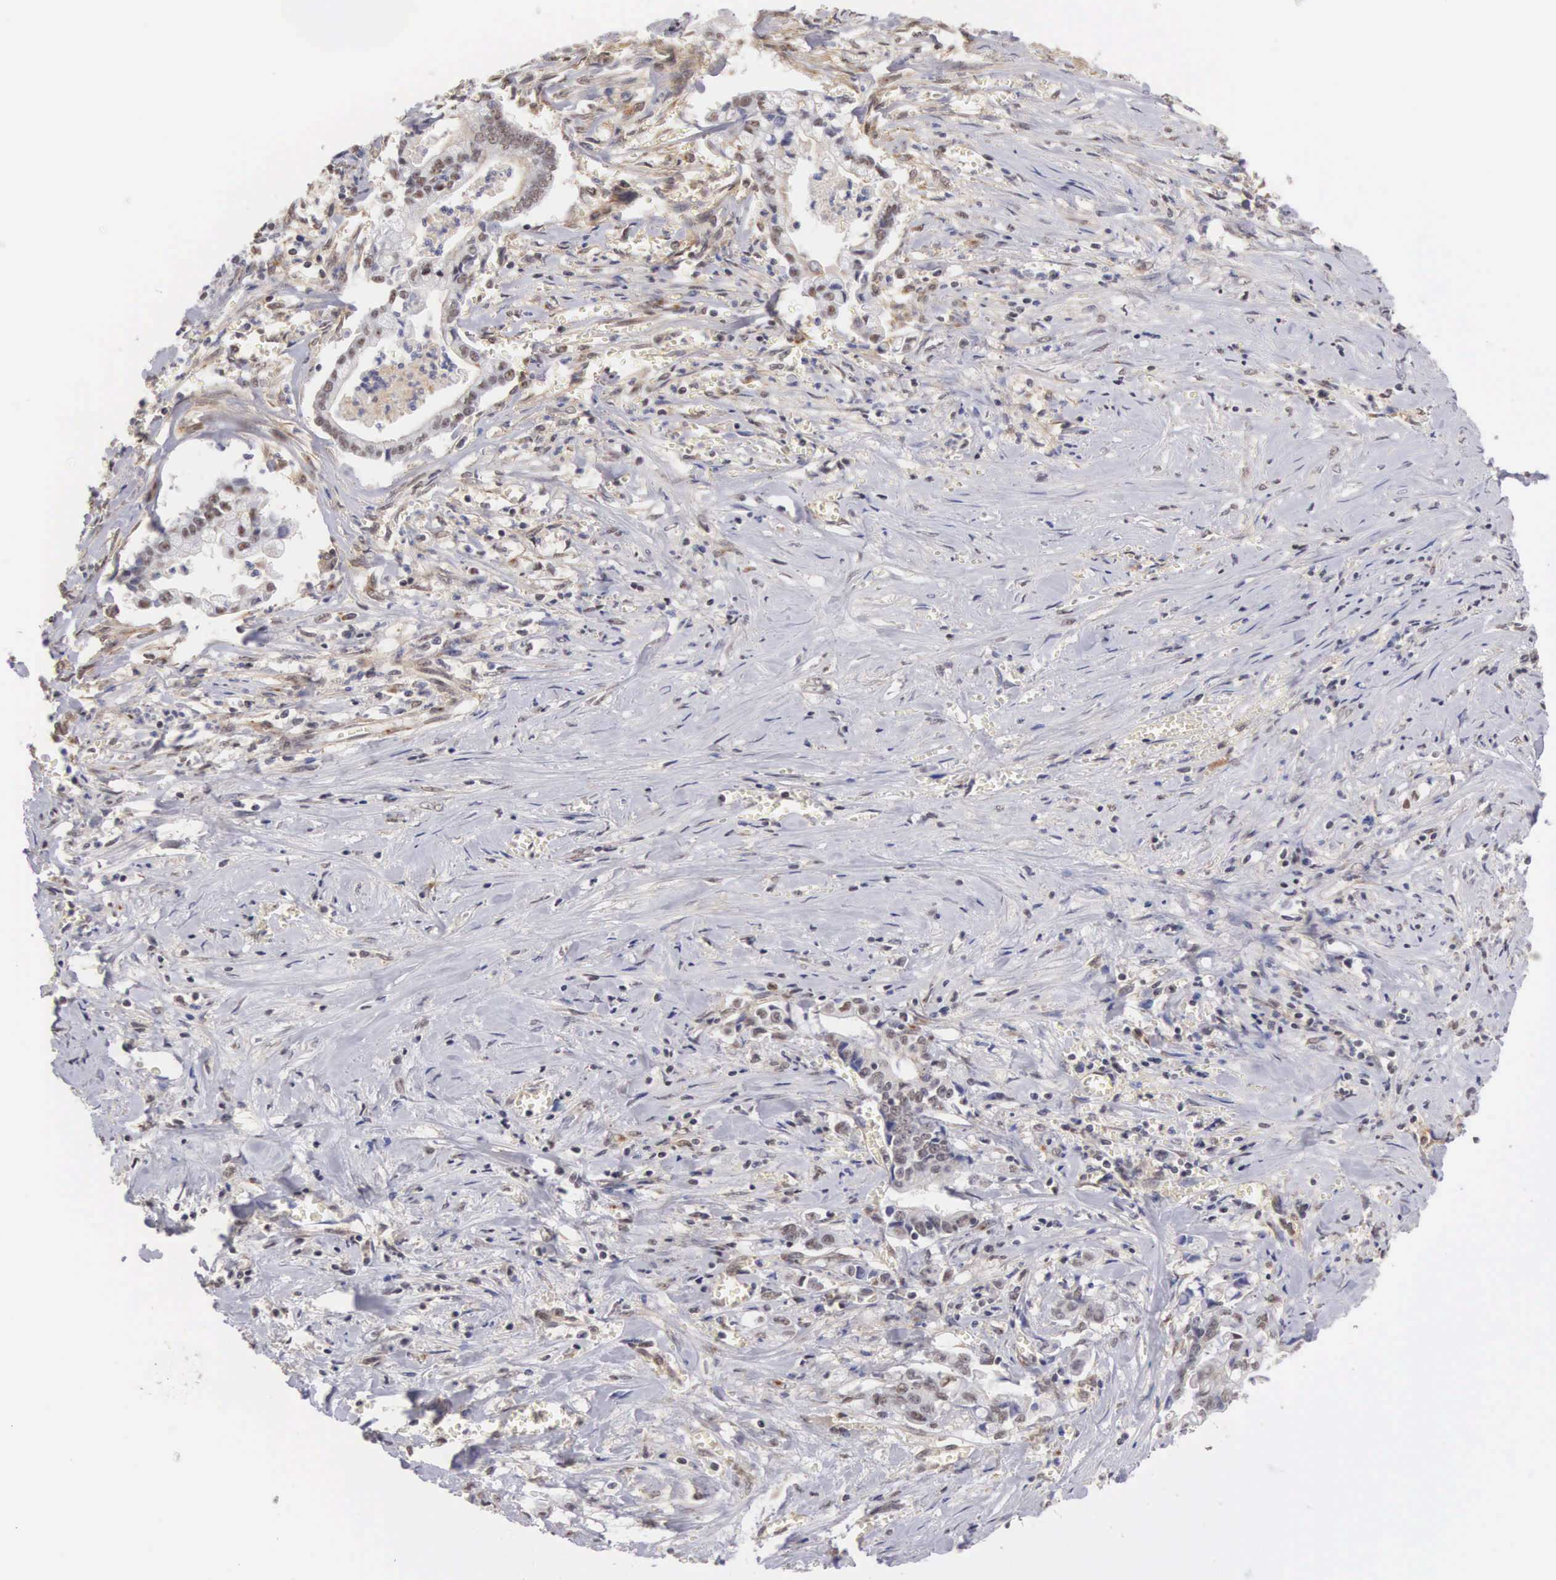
{"staining": {"intensity": "weak", "quantity": "25%-75%", "location": "nuclear"}, "tissue": "liver cancer", "cell_type": "Tumor cells", "image_type": "cancer", "snomed": [{"axis": "morphology", "description": "Cholangiocarcinoma"}, {"axis": "topography", "description": "Liver"}], "caption": "This micrograph demonstrates liver cancer (cholangiocarcinoma) stained with immunohistochemistry to label a protein in brown. The nuclear of tumor cells show weak positivity for the protein. Nuclei are counter-stained blue.", "gene": "NR4A2", "patient": {"sex": "male", "age": 57}}